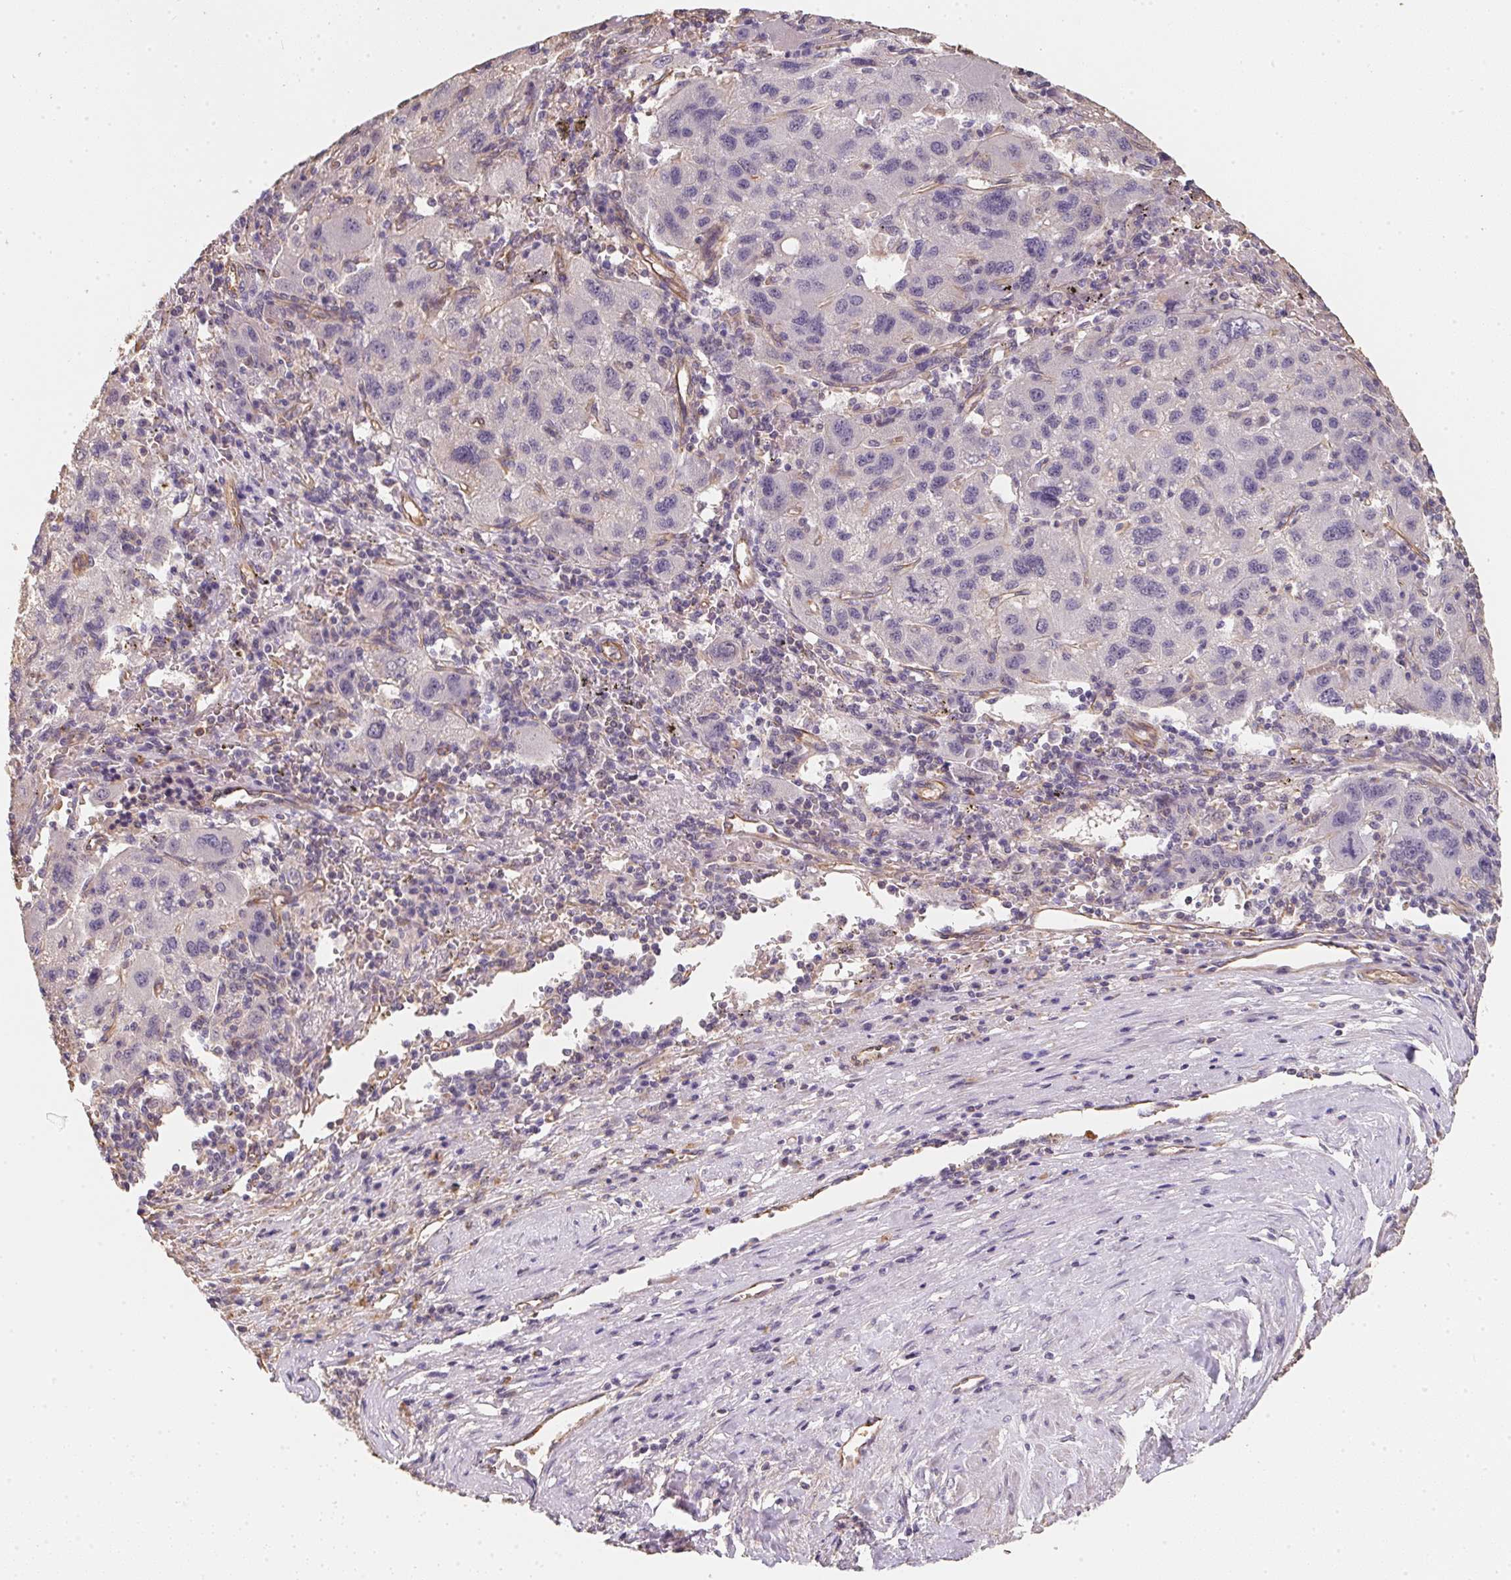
{"staining": {"intensity": "negative", "quantity": "none", "location": "none"}, "tissue": "liver cancer", "cell_type": "Tumor cells", "image_type": "cancer", "snomed": [{"axis": "morphology", "description": "Carcinoma, Hepatocellular, NOS"}, {"axis": "topography", "description": "Liver"}], "caption": "An immunohistochemistry histopathology image of liver hepatocellular carcinoma is shown. There is no staining in tumor cells of liver hepatocellular carcinoma.", "gene": "TBKBP1", "patient": {"sex": "female", "age": 77}}